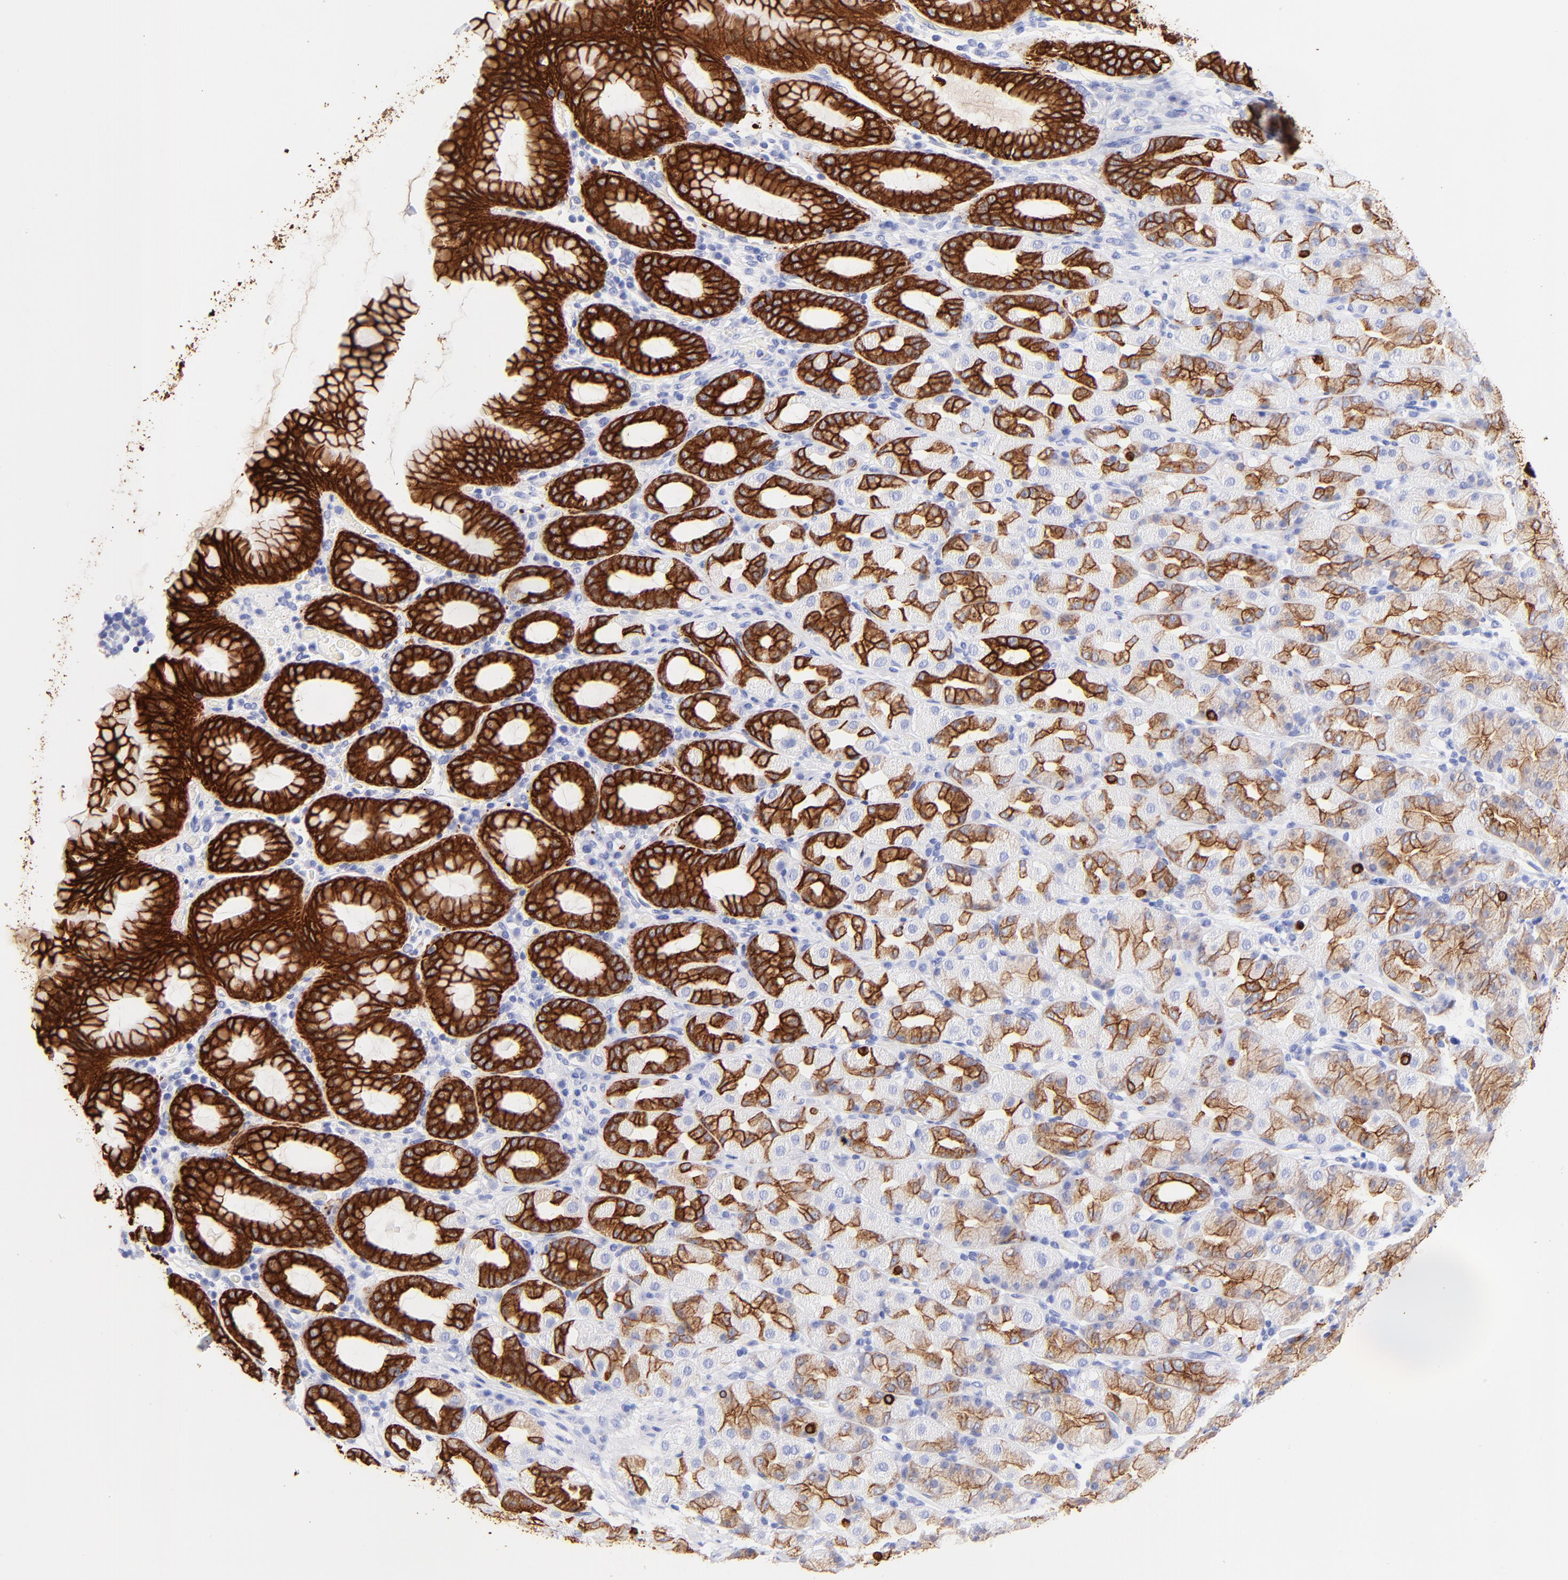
{"staining": {"intensity": "strong", "quantity": ">75%", "location": "cytoplasmic/membranous"}, "tissue": "stomach", "cell_type": "Glandular cells", "image_type": "normal", "snomed": [{"axis": "morphology", "description": "Normal tissue, NOS"}, {"axis": "topography", "description": "Stomach, upper"}], "caption": "DAB (3,3'-diaminobenzidine) immunohistochemical staining of benign human stomach demonstrates strong cytoplasmic/membranous protein positivity in approximately >75% of glandular cells. (IHC, brightfield microscopy, high magnification).", "gene": "KRT19", "patient": {"sex": "male", "age": 68}}